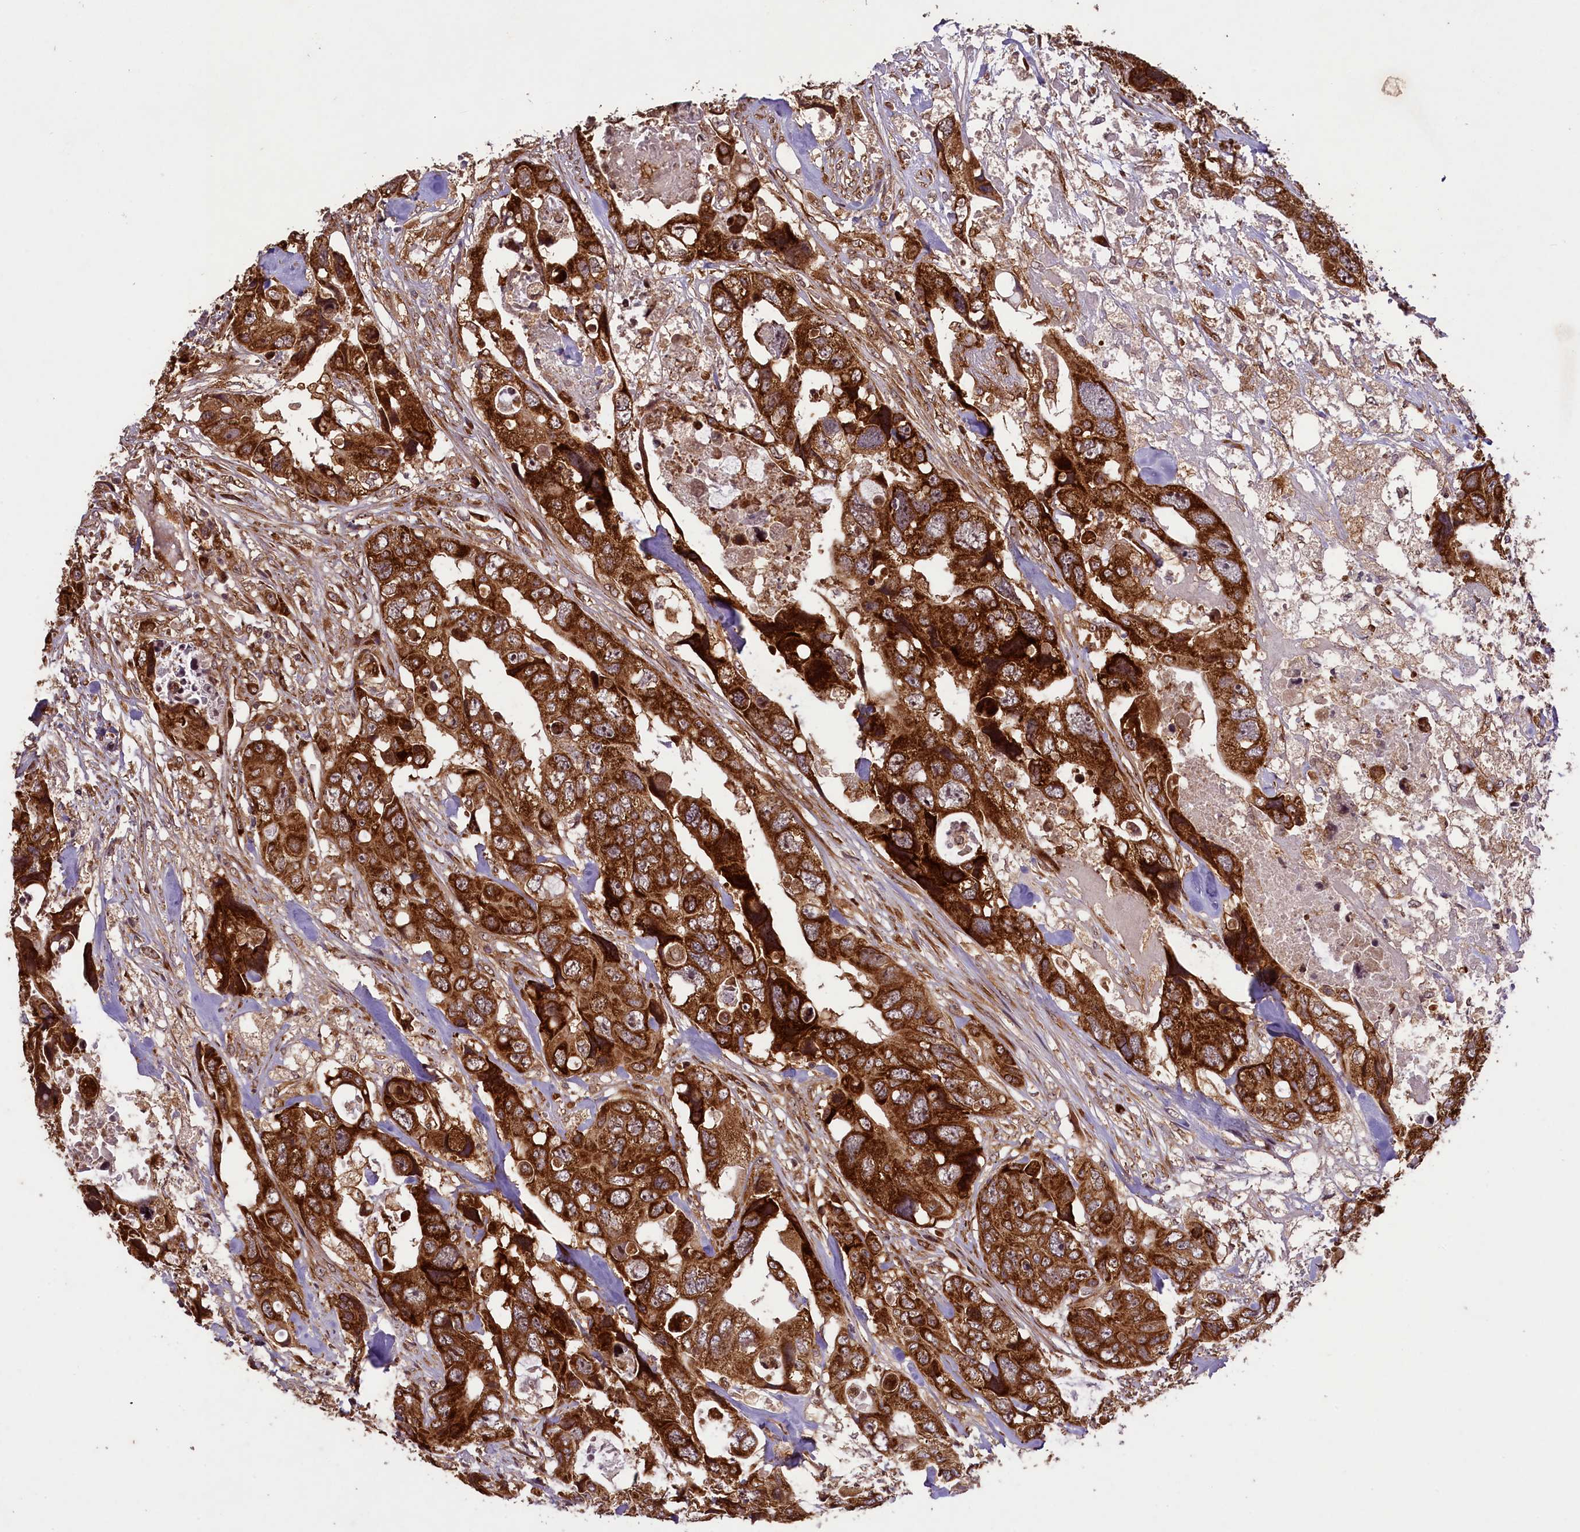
{"staining": {"intensity": "strong", "quantity": ">75%", "location": "cytoplasmic/membranous"}, "tissue": "colorectal cancer", "cell_type": "Tumor cells", "image_type": "cancer", "snomed": [{"axis": "morphology", "description": "Adenocarcinoma, NOS"}, {"axis": "topography", "description": "Rectum"}], "caption": "Strong cytoplasmic/membranous expression is seen in about >75% of tumor cells in adenocarcinoma (colorectal).", "gene": "LARP4", "patient": {"sex": "male", "age": 57}}